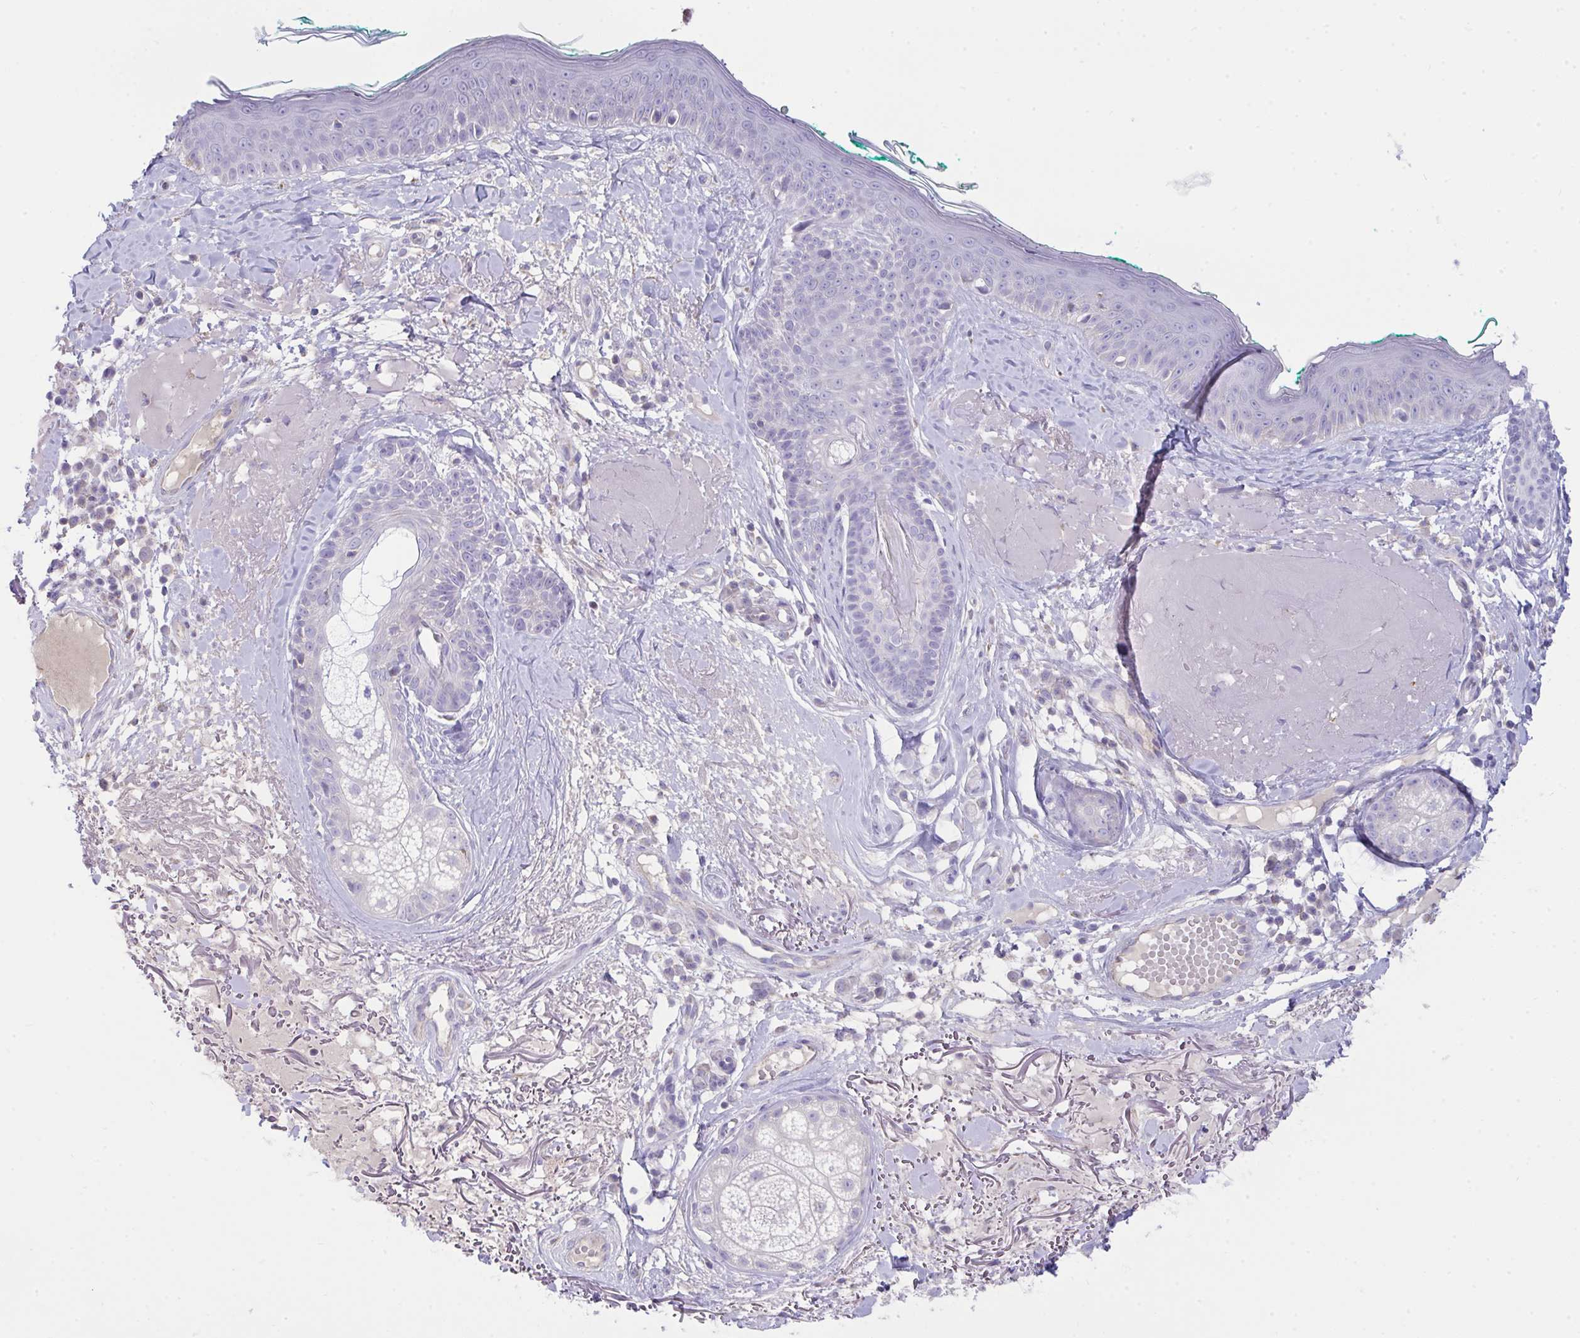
{"staining": {"intensity": "negative", "quantity": "none", "location": "none"}, "tissue": "skin", "cell_type": "Fibroblasts", "image_type": "normal", "snomed": [{"axis": "morphology", "description": "Normal tissue, NOS"}, {"axis": "topography", "description": "Skin"}], "caption": "The micrograph demonstrates no staining of fibroblasts in benign skin.", "gene": "PLA2G12B", "patient": {"sex": "male", "age": 73}}